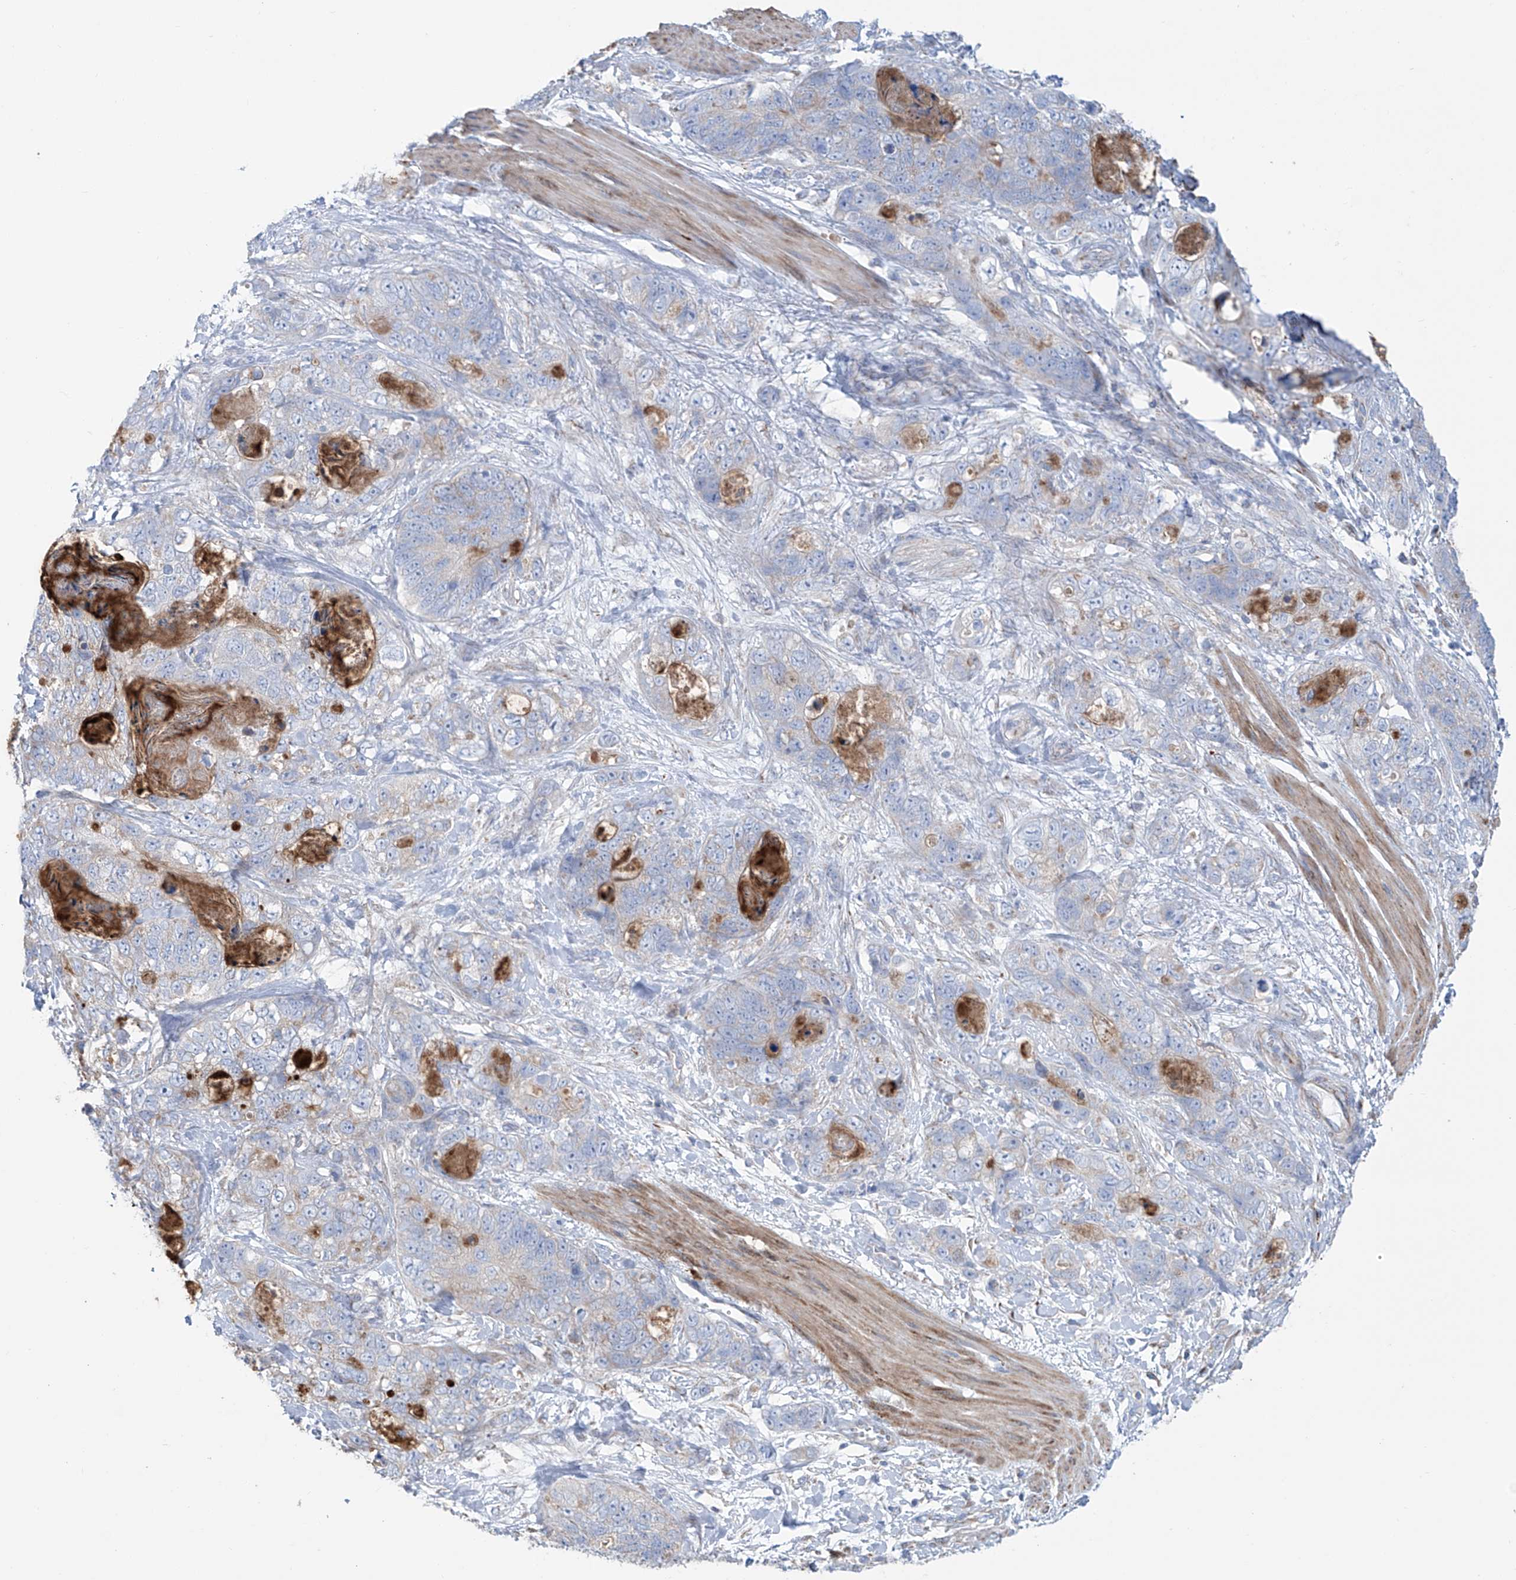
{"staining": {"intensity": "negative", "quantity": "none", "location": "none"}, "tissue": "stomach cancer", "cell_type": "Tumor cells", "image_type": "cancer", "snomed": [{"axis": "morphology", "description": "Normal tissue, NOS"}, {"axis": "morphology", "description": "Adenocarcinoma, NOS"}, {"axis": "topography", "description": "Stomach"}], "caption": "Immunohistochemistry (IHC) photomicrograph of neoplastic tissue: human adenocarcinoma (stomach) stained with DAB displays no significant protein expression in tumor cells.", "gene": "ALDH6A1", "patient": {"sex": "female", "age": 89}}